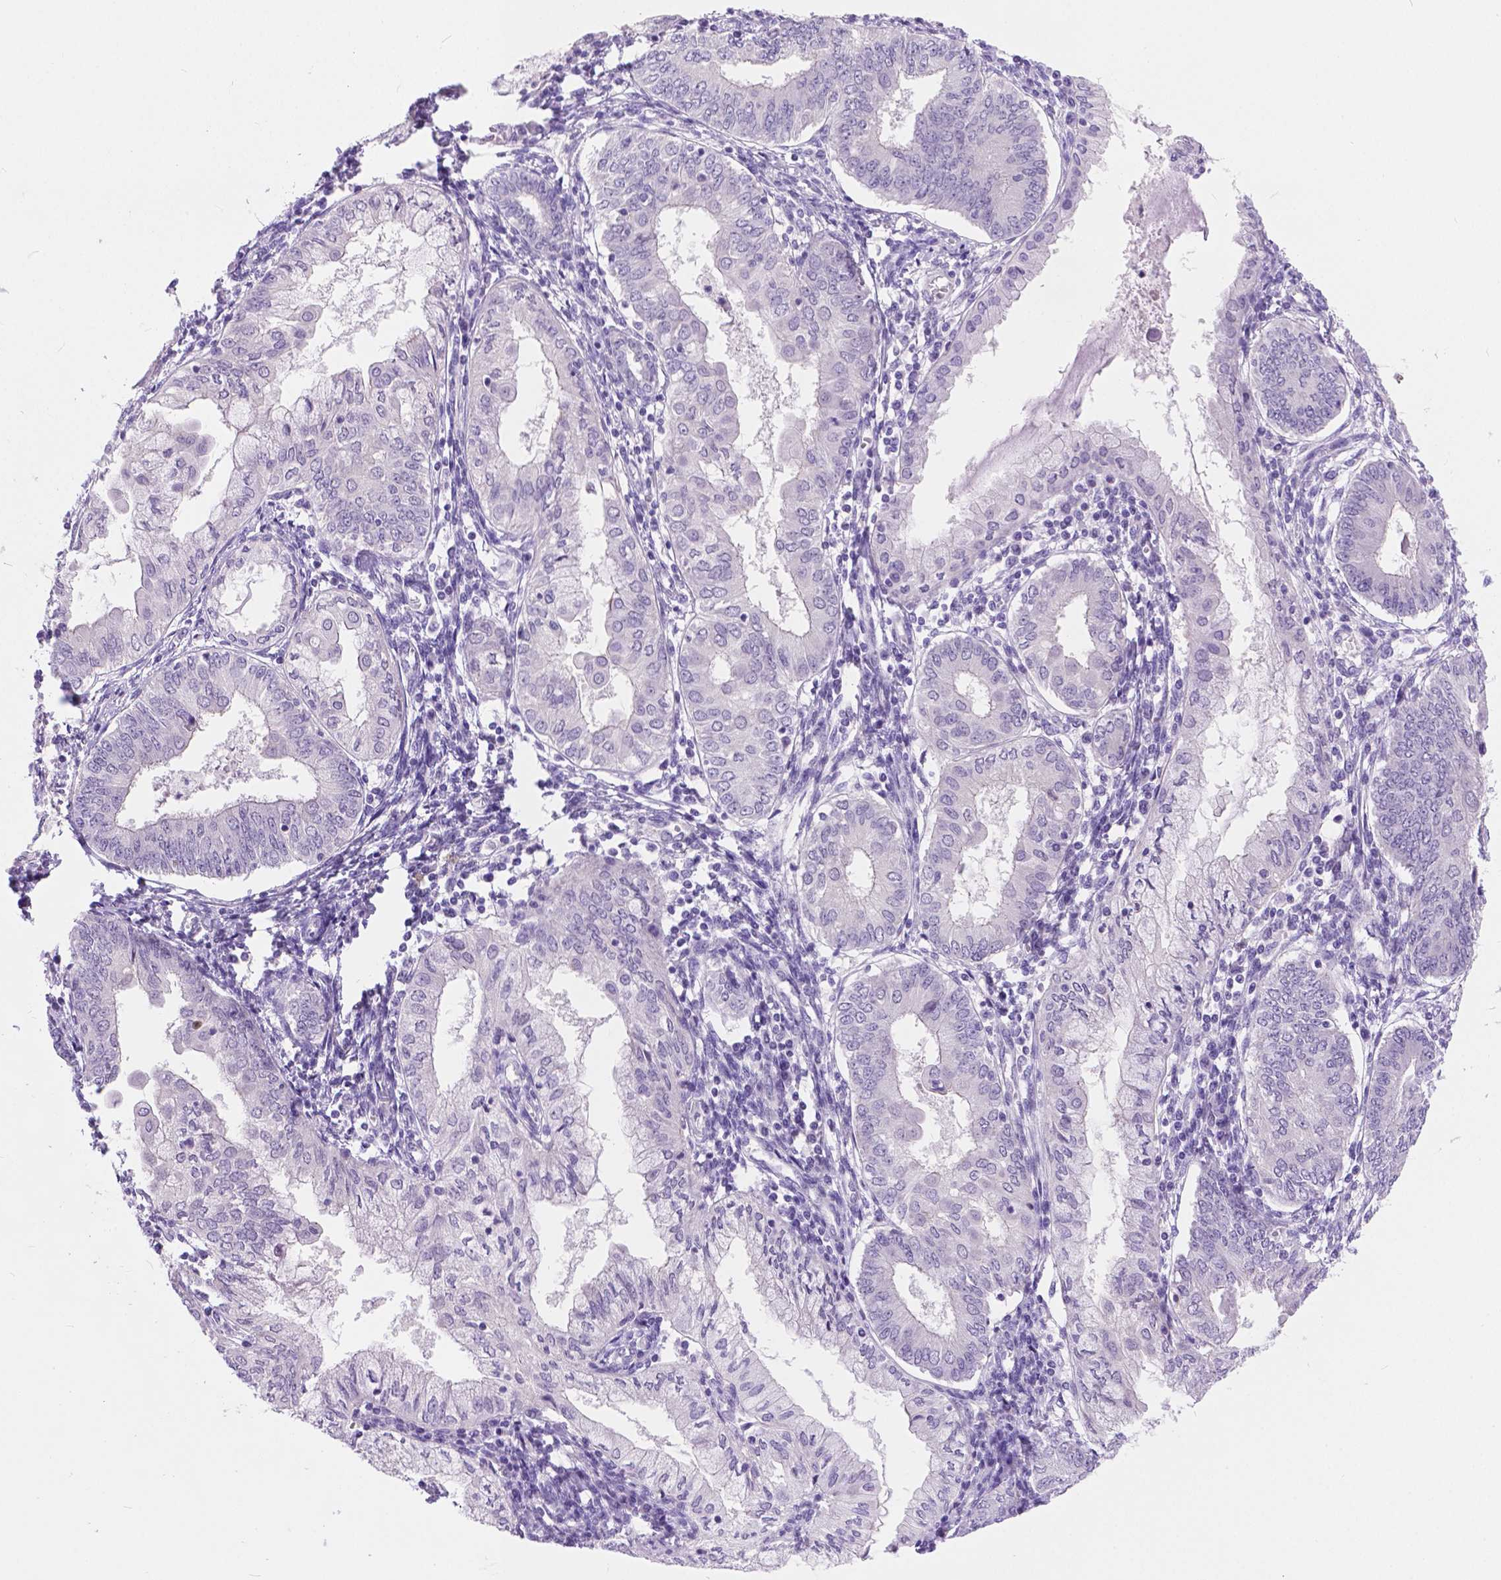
{"staining": {"intensity": "negative", "quantity": "none", "location": "none"}, "tissue": "endometrial cancer", "cell_type": "Tumor cells", "image_type": "cancer", "snomed": [{"axis": "morphology", "description": "Adenocarcinoma, NOS"}, {"axis": "topography", "description": "Endometrium"}], "caption": "DAB immunohistochemical staining of human endometrial cancer (adenocarcinoma) demonstrates no significant expression in tumor cells.", "gene": "ARMS2", "patient": {"sex": "female", "age": 68}}